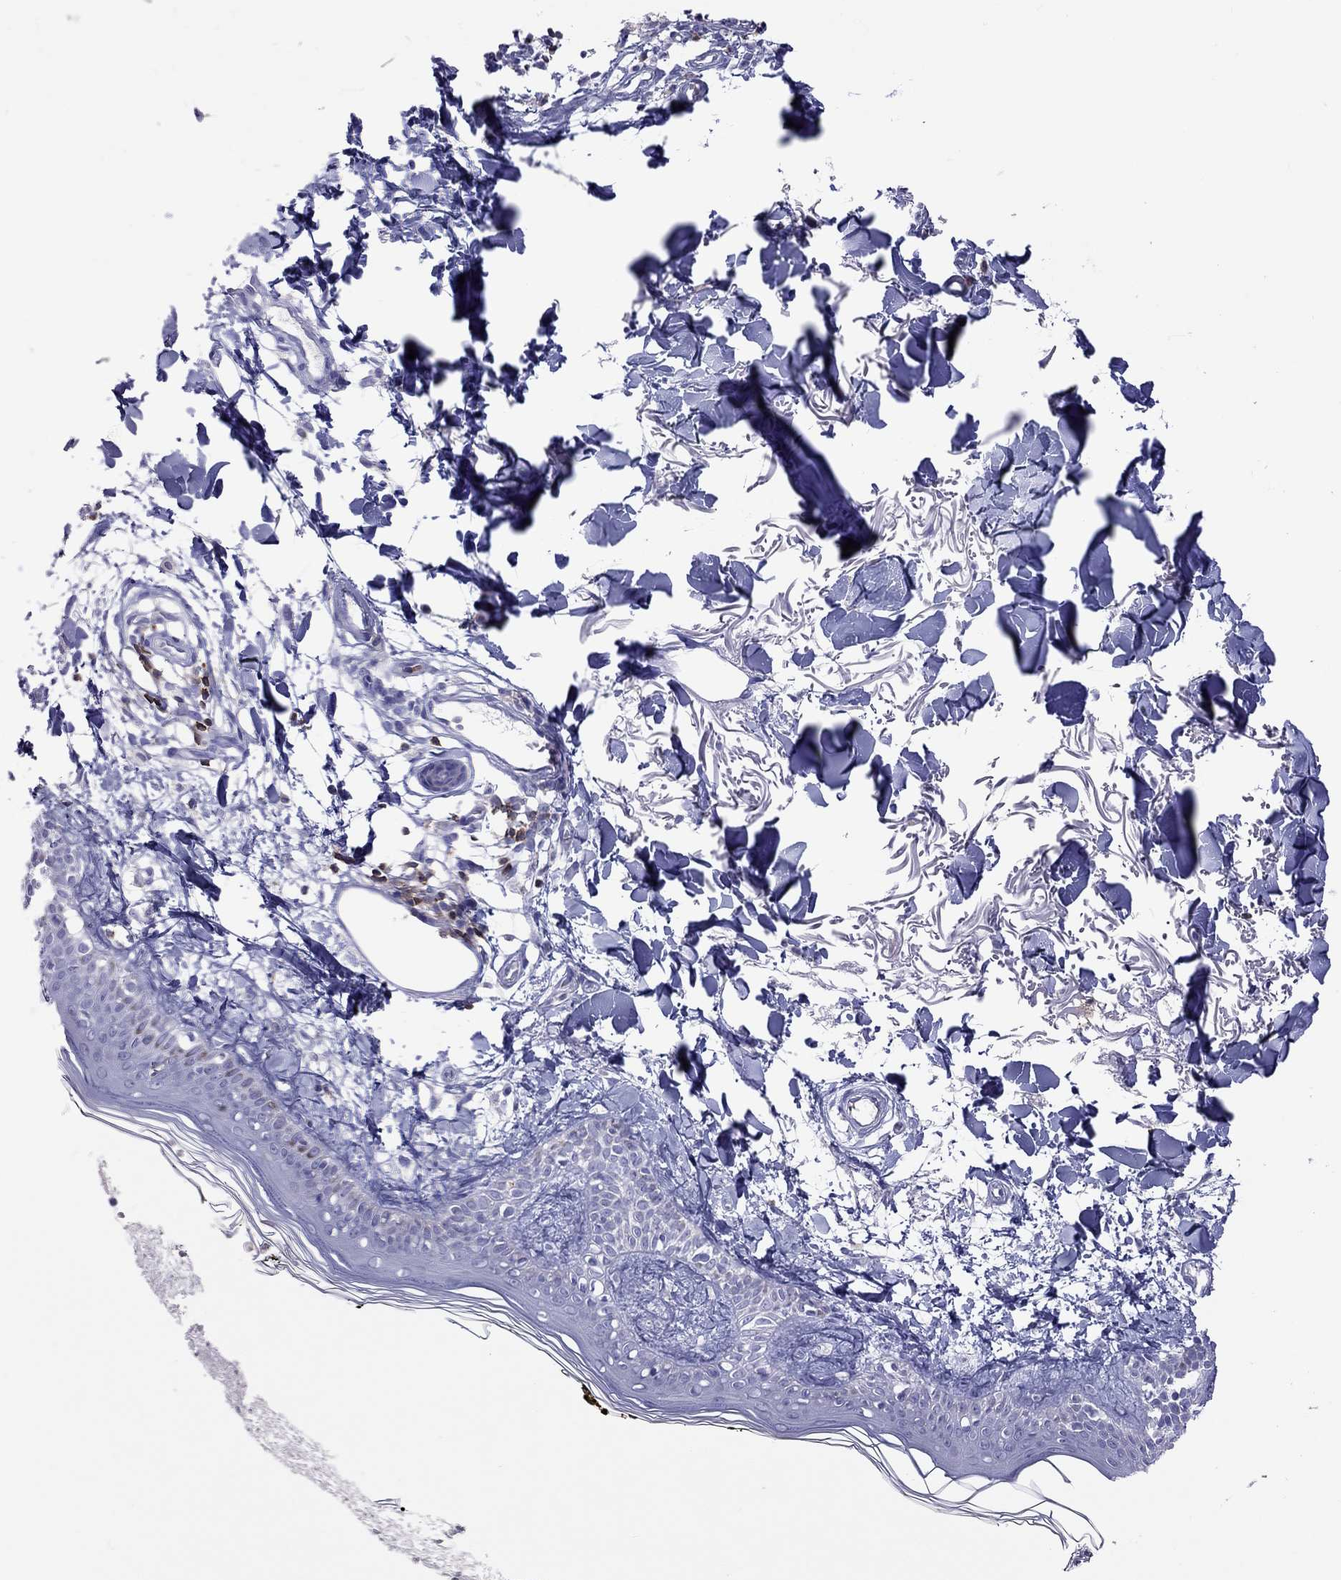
{"staining": {"intensity": "negative", "quantity": "none", "location": "none"}, "tissue": "skin", "cell_type": "Fibroblasts", "image_type": "normal", "snomed": [{"axis": "morphology", "description": "Normal tissue, NOS"}, {"axis": "topography", "description": "Skin"}], "caption": "Benign skin was stained to show a protein in brown. There is no significant positivity in fibroblasts. (DAB immunohistochemistry visualized using brightfield microscopy, high magnification).", "gene": "ENSG00000288637", "patient": {"sex": "male", "age": 76}}